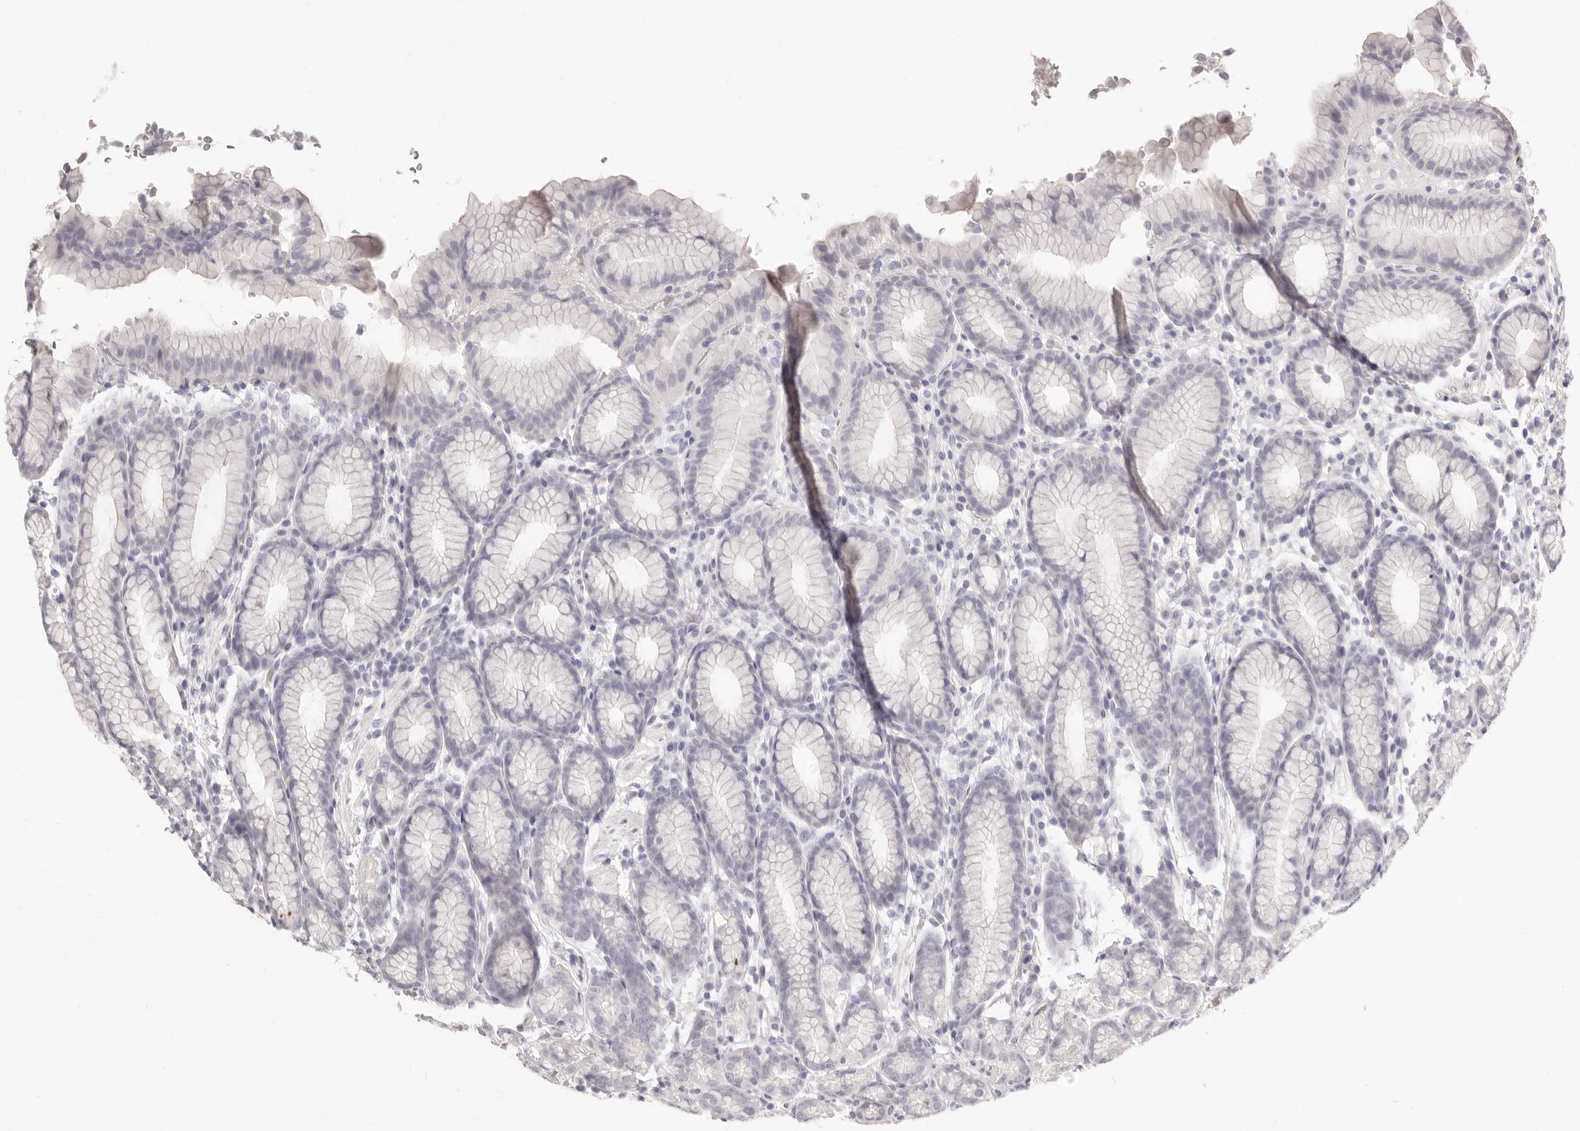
{"staining": {"intensity": "negative", "quantity": "none", "location": "none"}, "tissue": "stomach", "cell_type": "Glandular cells", "image_type": "normal", "snomed": [{"axis": "morphology", "description": "Normal tissue, NOS"}, {"axis": "topography", "description": "Stomach"}], "caption": "Stomach was stained to show a protein in brown. There is no significant expression in glandular cells. (DAB immunohistochemistry with hematoxylin counter stain).", "gene": "FABP1", "patient": {"sex": "male", "age": 42}}